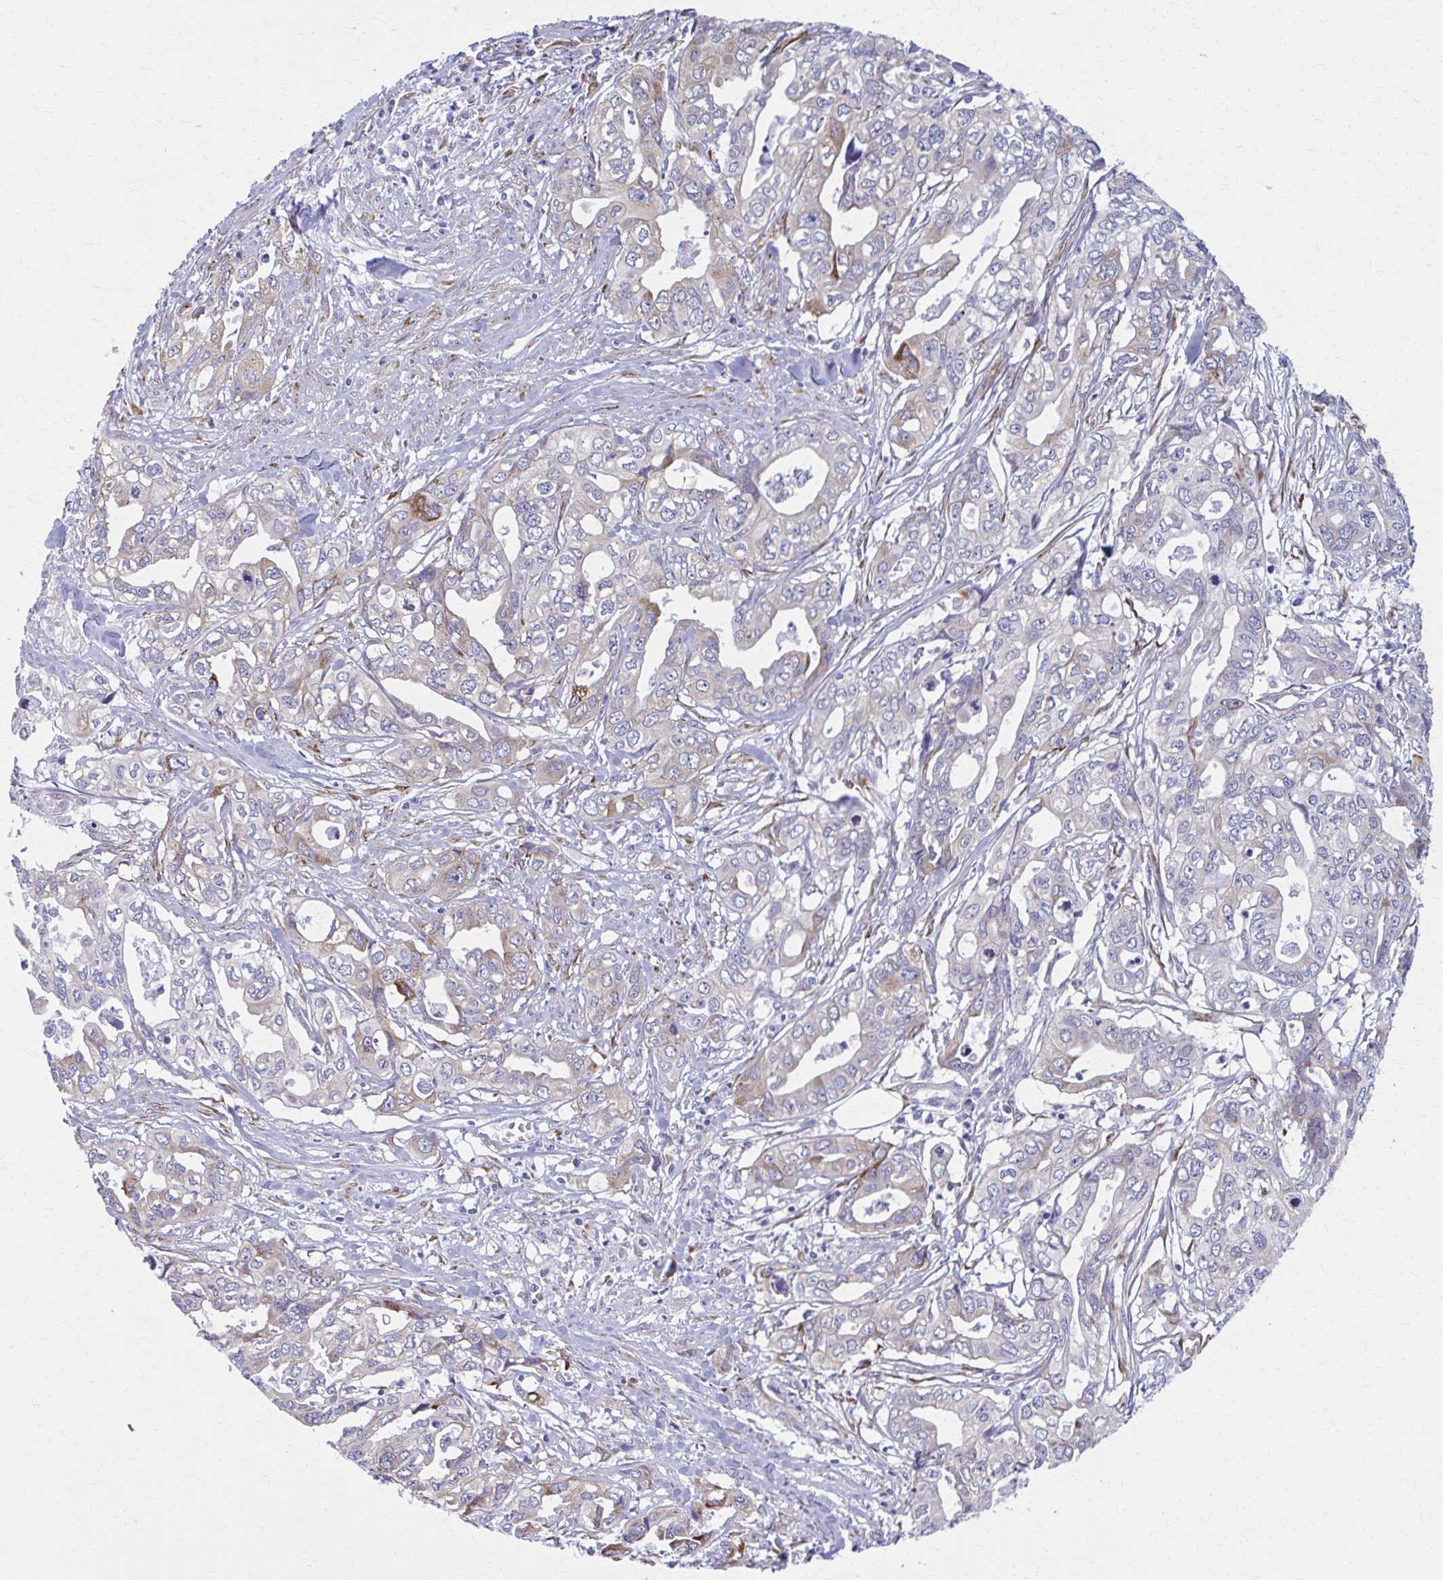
{"staining": {"intensity": "moderate", "quantity": "<25%", "location": "cytoplasmic/membranous"}, "tissue": "pancreatic cancer", "cell_type": "Tumor cells", "image_type": "cancer", "snomed": [{"axis": "morphology", "description": "Adenocarcinoma, NOS"}, {"axis": "topography", "description": "Pancreas"}], "caption": "Immunohistochemical staining of pancreatic cancer demonstrates low levels of moderate cytoplasmic/membranous expression in about <25% of tumor cells. Using DAB (brown) and hematoxylin (blue) stains, captured at high magnification using brightfield microscopy.", "gene": "SPATS2L", "patient": {"sex": "male", "age": 68}}